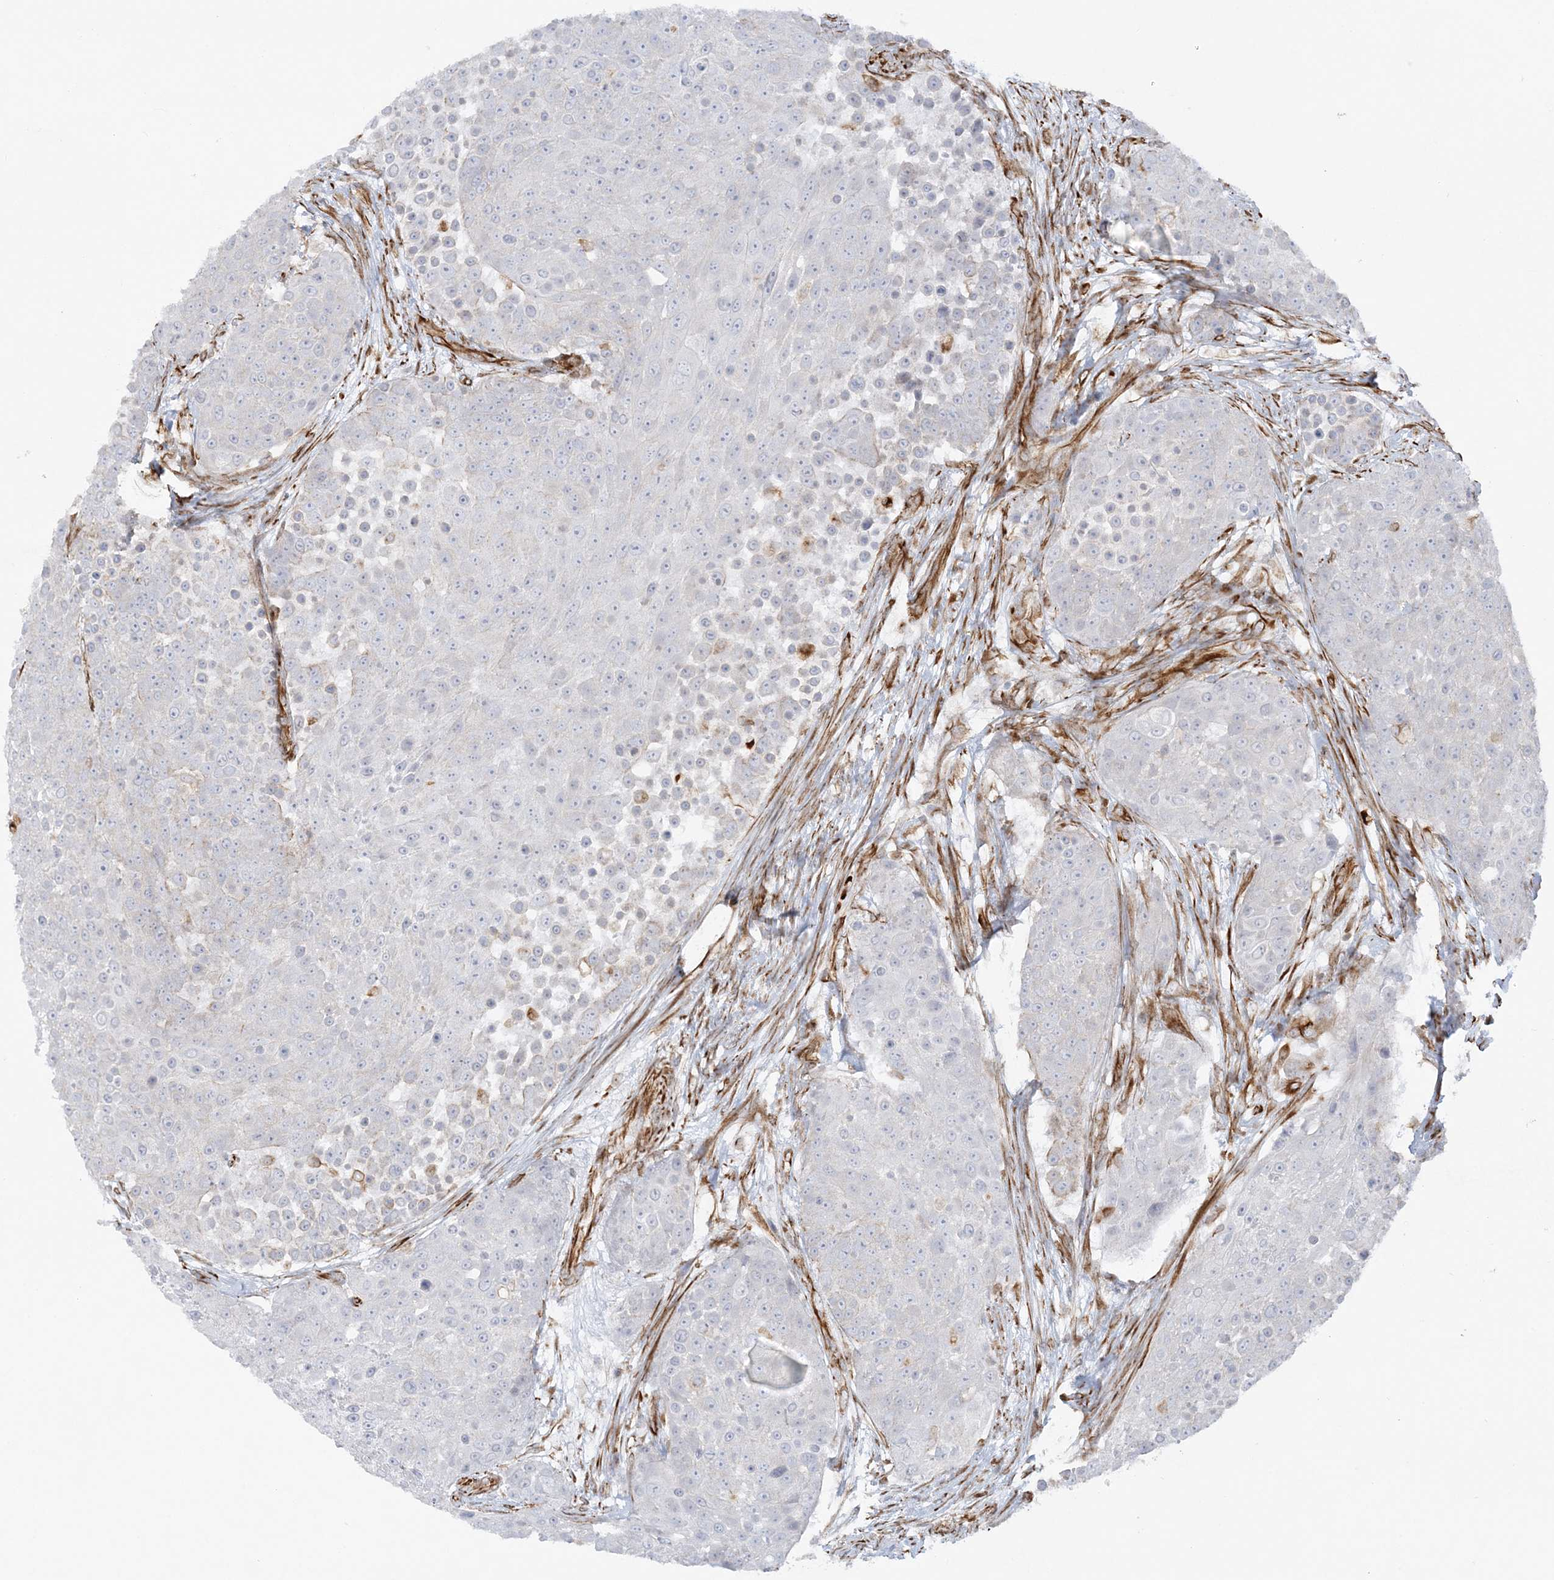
{"staining": {"intensity": "negative", "quantity": "none", "location": "none"}, "tissue": "urothelial cancer", "cell_type": "Tumor cells", "image_type": "cancer", "snomed": [{"axis": "morphology", "description": "Urothelial carcinoma, High grade"}, {"axis": "topography", "description": "Urinary bladder"}], "caption": "Immunohistochemical staining of urothelial carcinoma (high-grade) reveals no significant positivity in tumor cells. Brightfield microscopy of IHC stained with DAB (3,3'-diaminobenzidine) (brown) and hematoxylin (blue), captured at high magnification.", "gene": "SCLT1", "patient": {"sex": "female", "age": 63}}